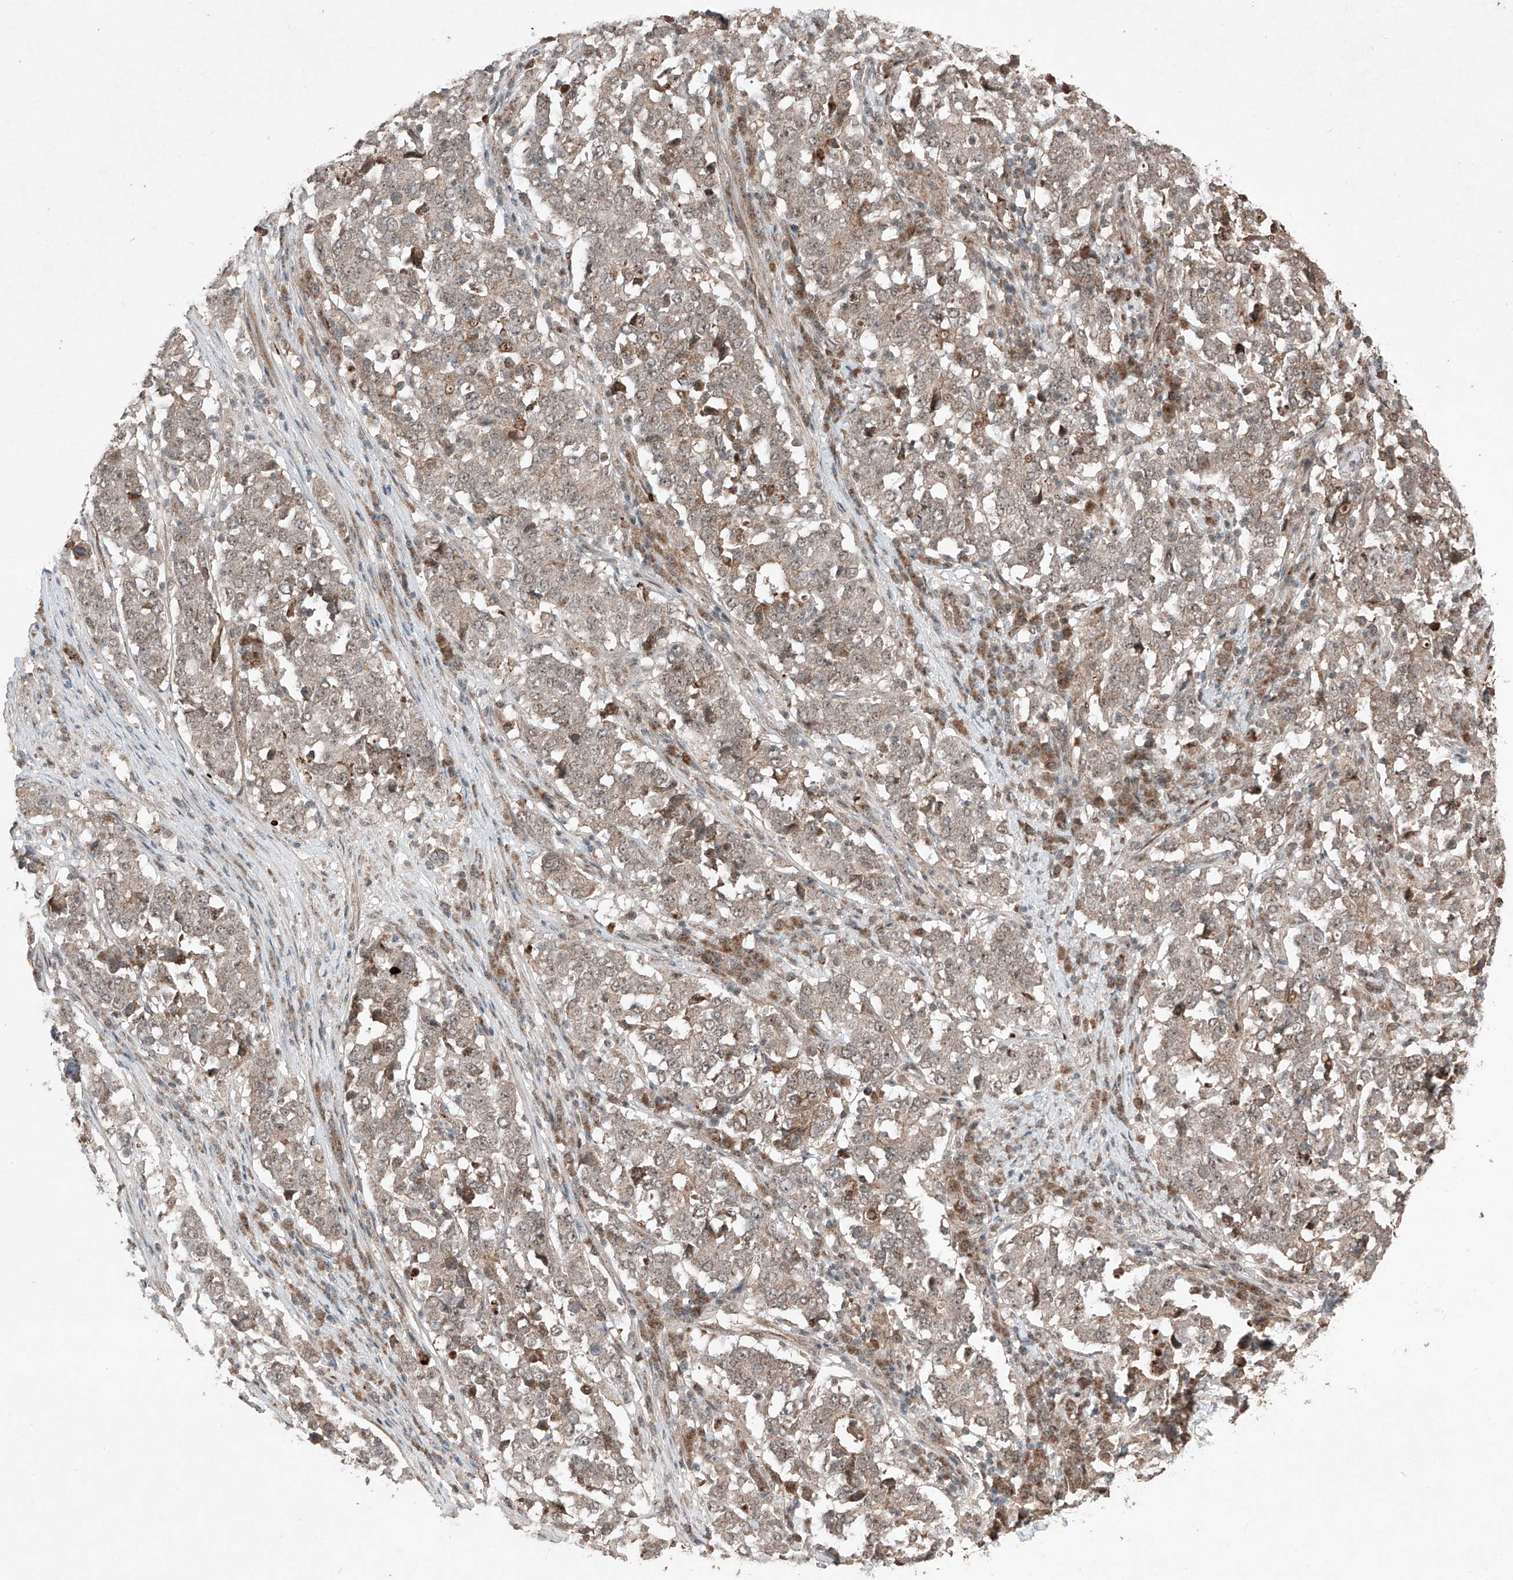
{"staining": {"intensity": "weak", "quantity": "25%-75%", "location": "cytoplasmic/membranous"}, "tissue": "stomach cancer", "cell_type": "Tumor cells", "image_type": "cancer", "snomed": [{"axis": "morphology", "description": "Adenocarcinoma, NOS"}, {"axis": "topography", "description": "Stomach"}], "caption": "Immunohistochemical staining of human stomach adenocarcinoma reveals low levels of weak cytoplasmic/membranous positivity in about 25%-75% of tumor cells.", "gene": "ZNF620", "patient": {"sex": "male", "age": 59}}